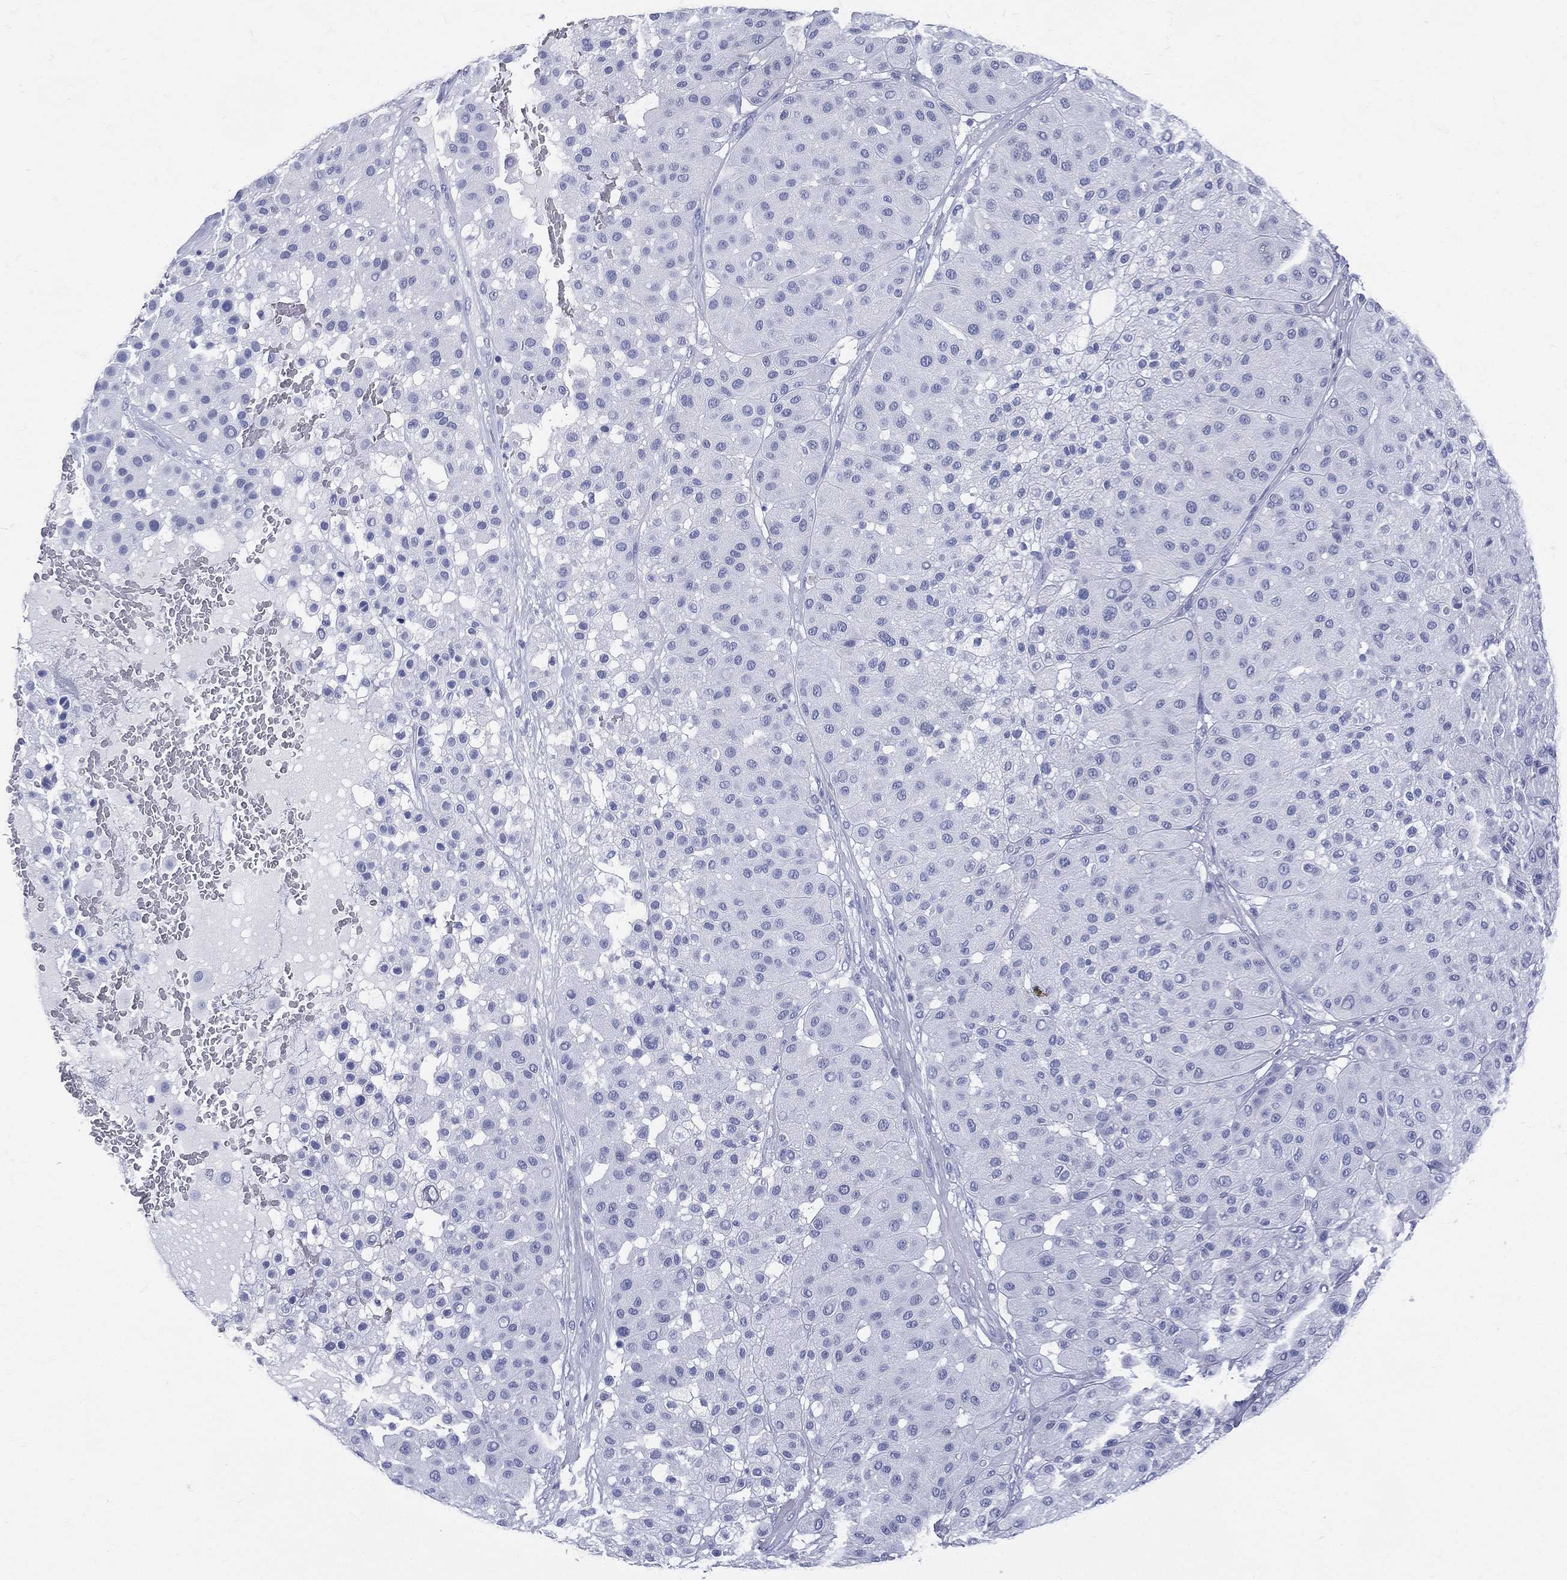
{"staining": {"intensity": "negative", "quantity": "none", "location": "none"}, "tissue": "melanoma", "cell_type": "Tumor cells", "image_type": "cancer", "snomed": [{"axis": "morphology", "description": "Malignant melanoma, Metastatic site"}, {"axis": "topography", "description": "Smooth muscle"}], "caption": "An immunohistochemistry image of melanoma is shown. There is no staining in tumor cells of melanoma.", "gene": "ETNPPL", "patient": {"sex": "male", "age": 41}}